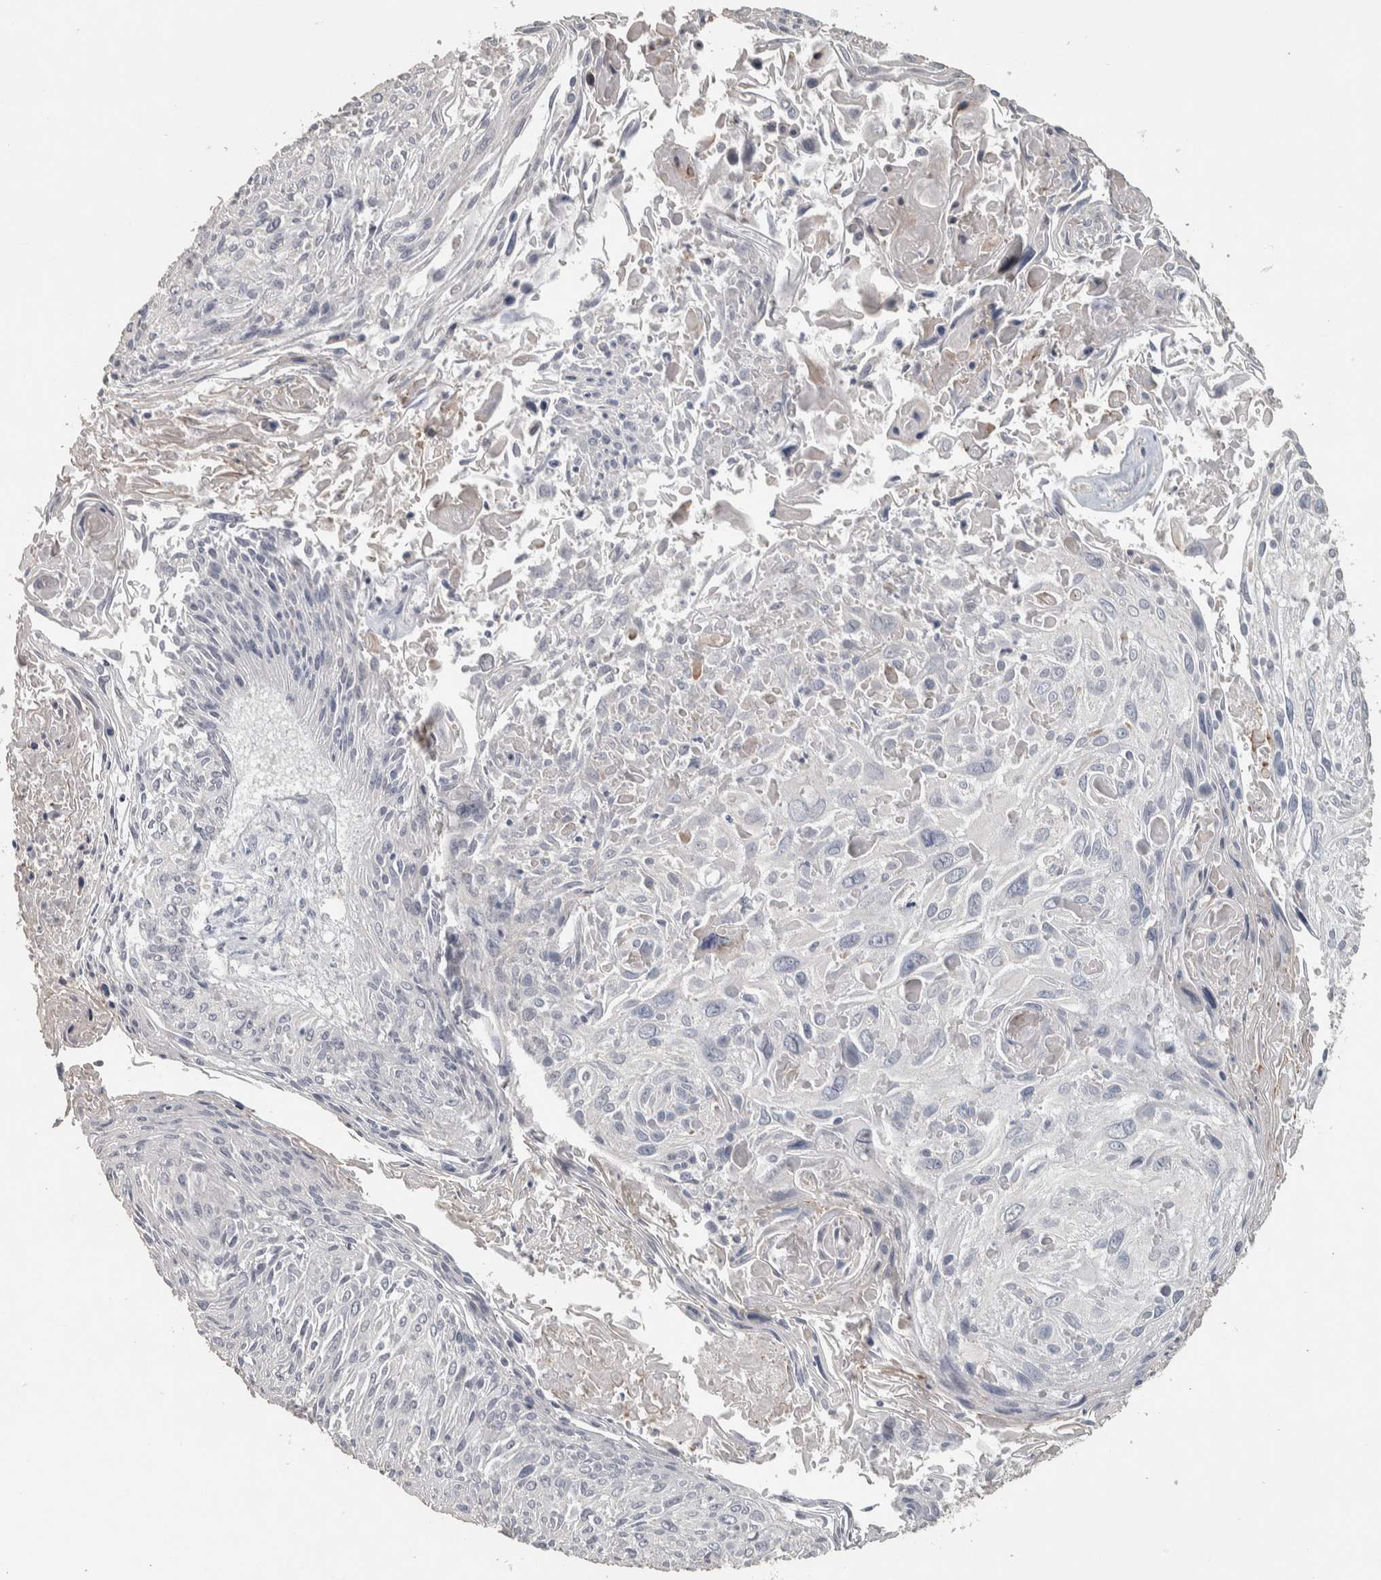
{"staining": {"intensity": "negative", "quantity": "none", "location": "none"}, "tissue": "cervical cancer", "cell_type": "Tumor cells", "image_type": "cancer", "snomed": [{"axis": "morphology", "description": "Squamous cell carcinoma, NOS"}, {"axis": "topography", "description": "Cervix"}], "caption": "This is an immunohistochemistry (IHC) photomicrograph of human cervical cancer (squamous cell carcinoma). There is no expression in tumor cells.", "gene": "DCAF10", "patient": {"sex": "female", "age": 51}}